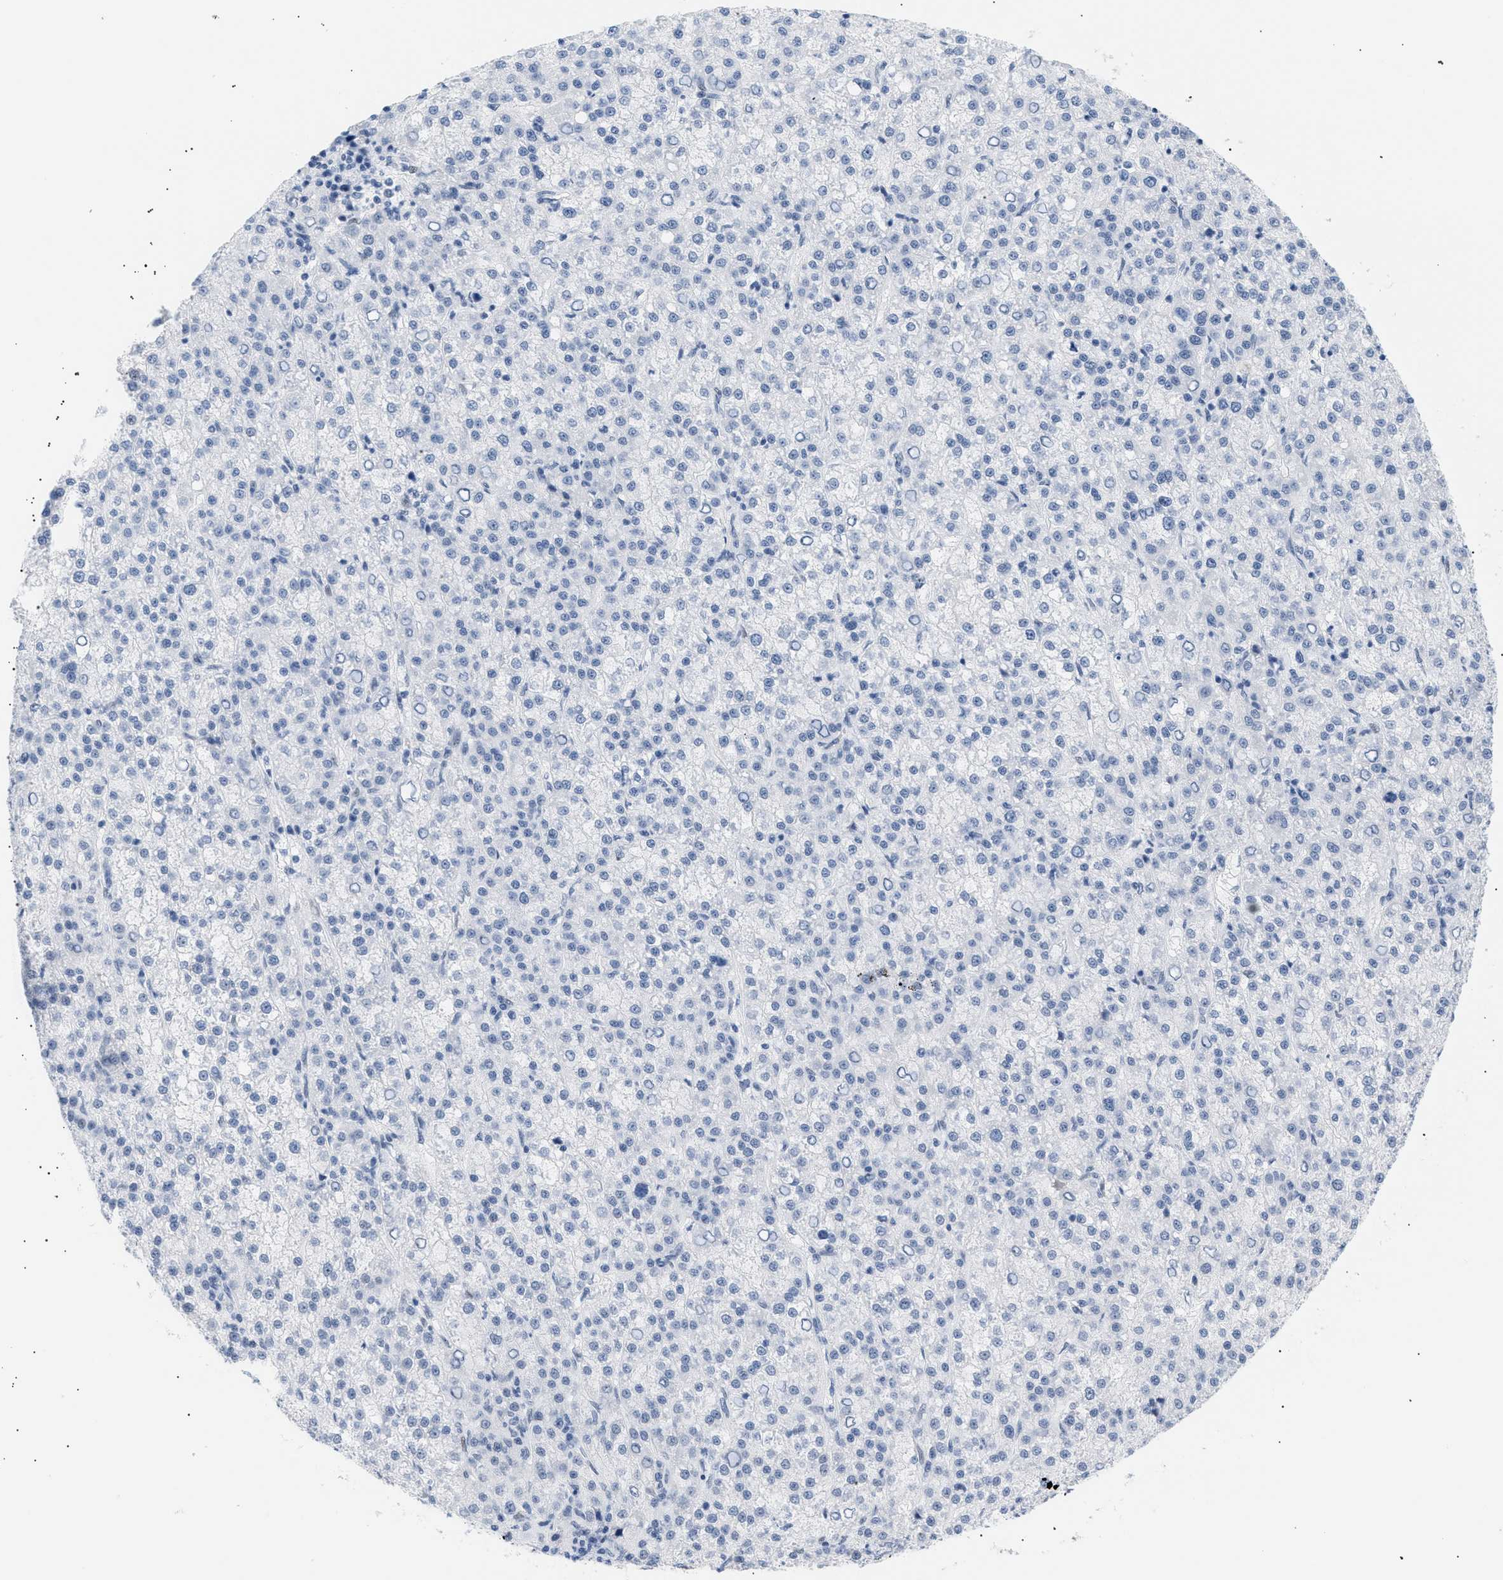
{"staining": {"intensity": "negative", "quantity": "none", "location": "none"}, "tissue": "liver cancer", "cell_type": "Tumor cells", "image_type": "cancer", "snomed": [{"axis": "morphology", "description": "Carcinoma, Hepatocellular, NOS"}, {"axis": "topography", "description": "Liver"}], "caption": "Tumor cells are negative for brown protein staining in liver cancer.", "gene": "ELN", "patient": {"sex": "female", "age": 58}}